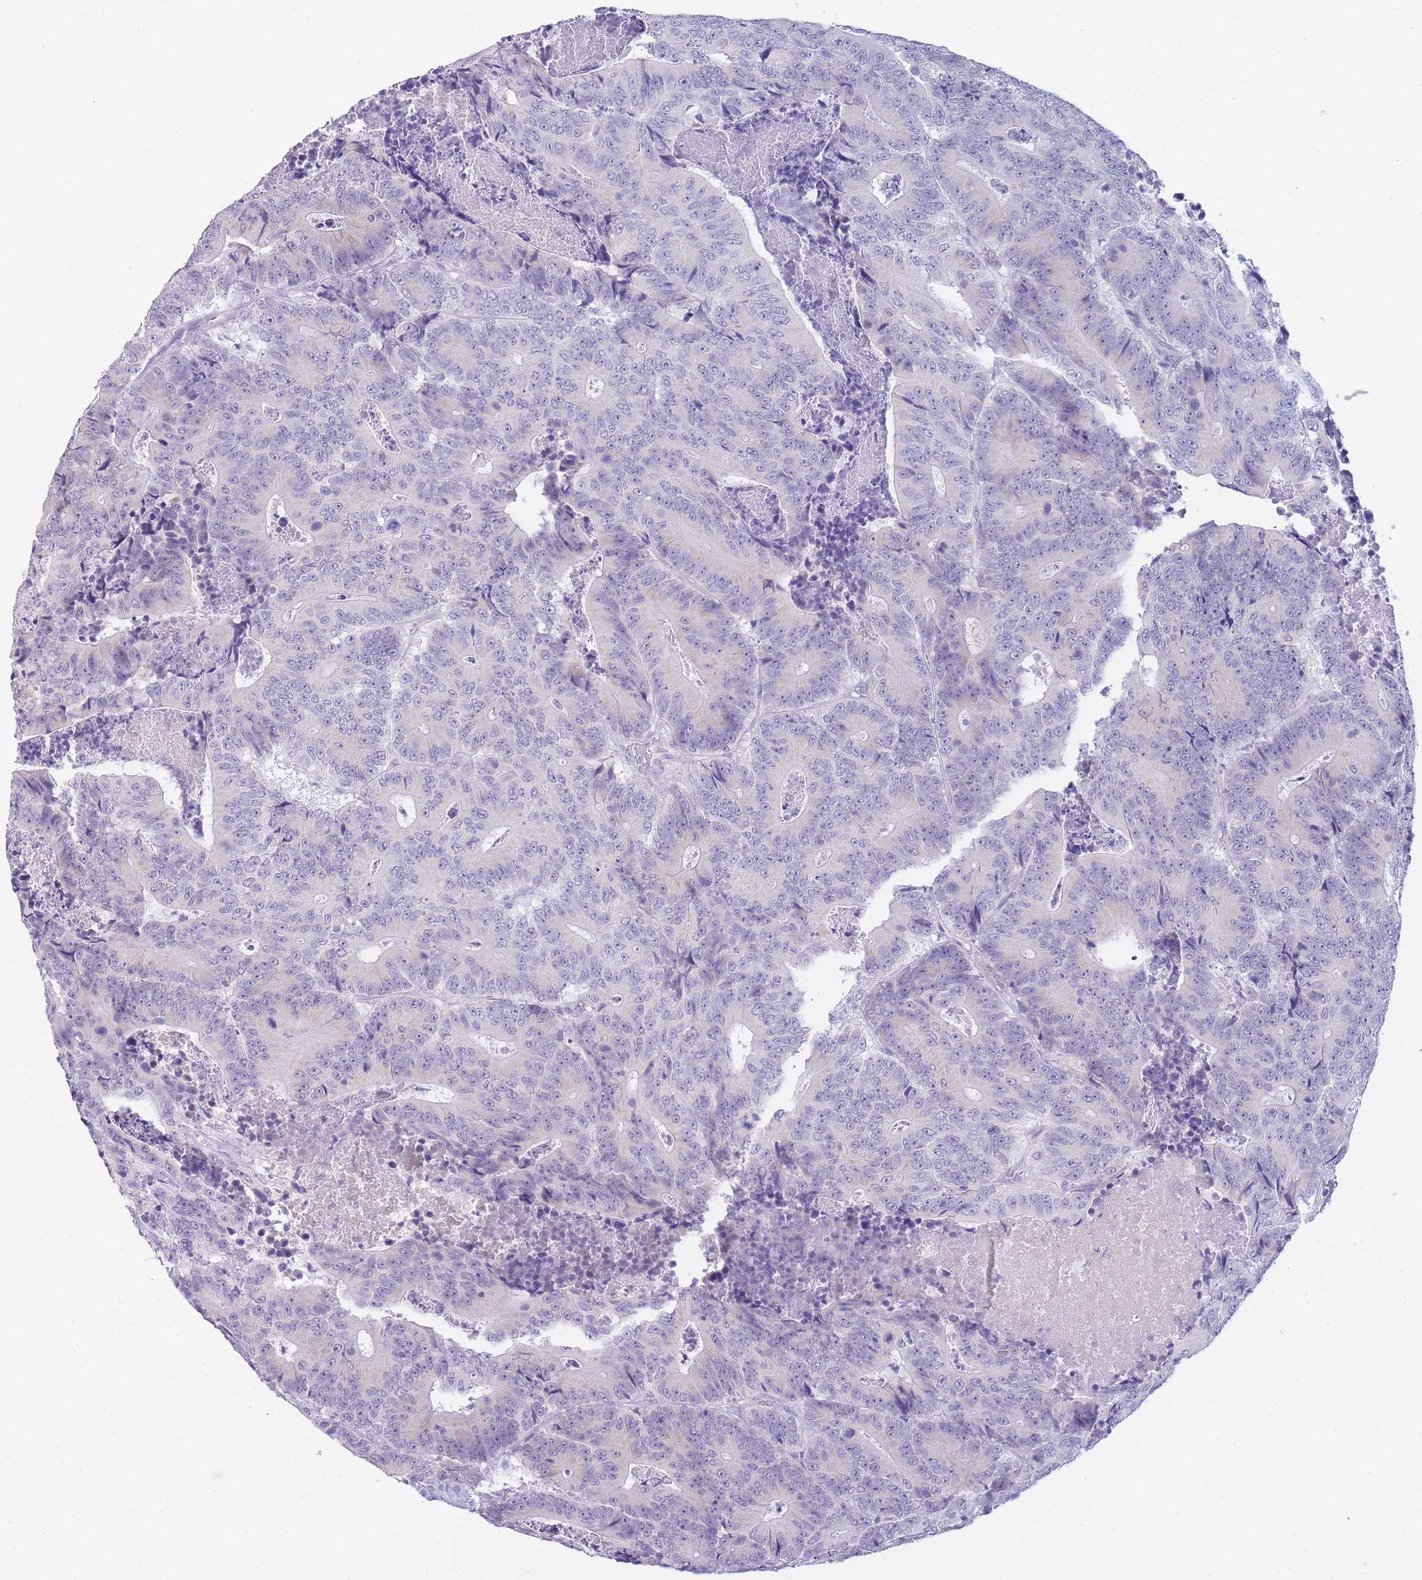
{"staining": {"intensity": "negative", "quantity": "none", "location": "none"}, "tissue": "colorectal cancer", "cell_type": "Tumor cells", "image_type": "cancer", "snomed": [{"axis": "morphology", "description": "Adenocarcinoma, NOS"}, {"axis": "topography", "description": "Colon"}], "caption": "A photomicrograph of colorectal adenocarcinoma stained for a protein reveals no brown staining in tumor cells.", "gene": "FRAT2", "patient": {"sex": "male", "age": 83}}